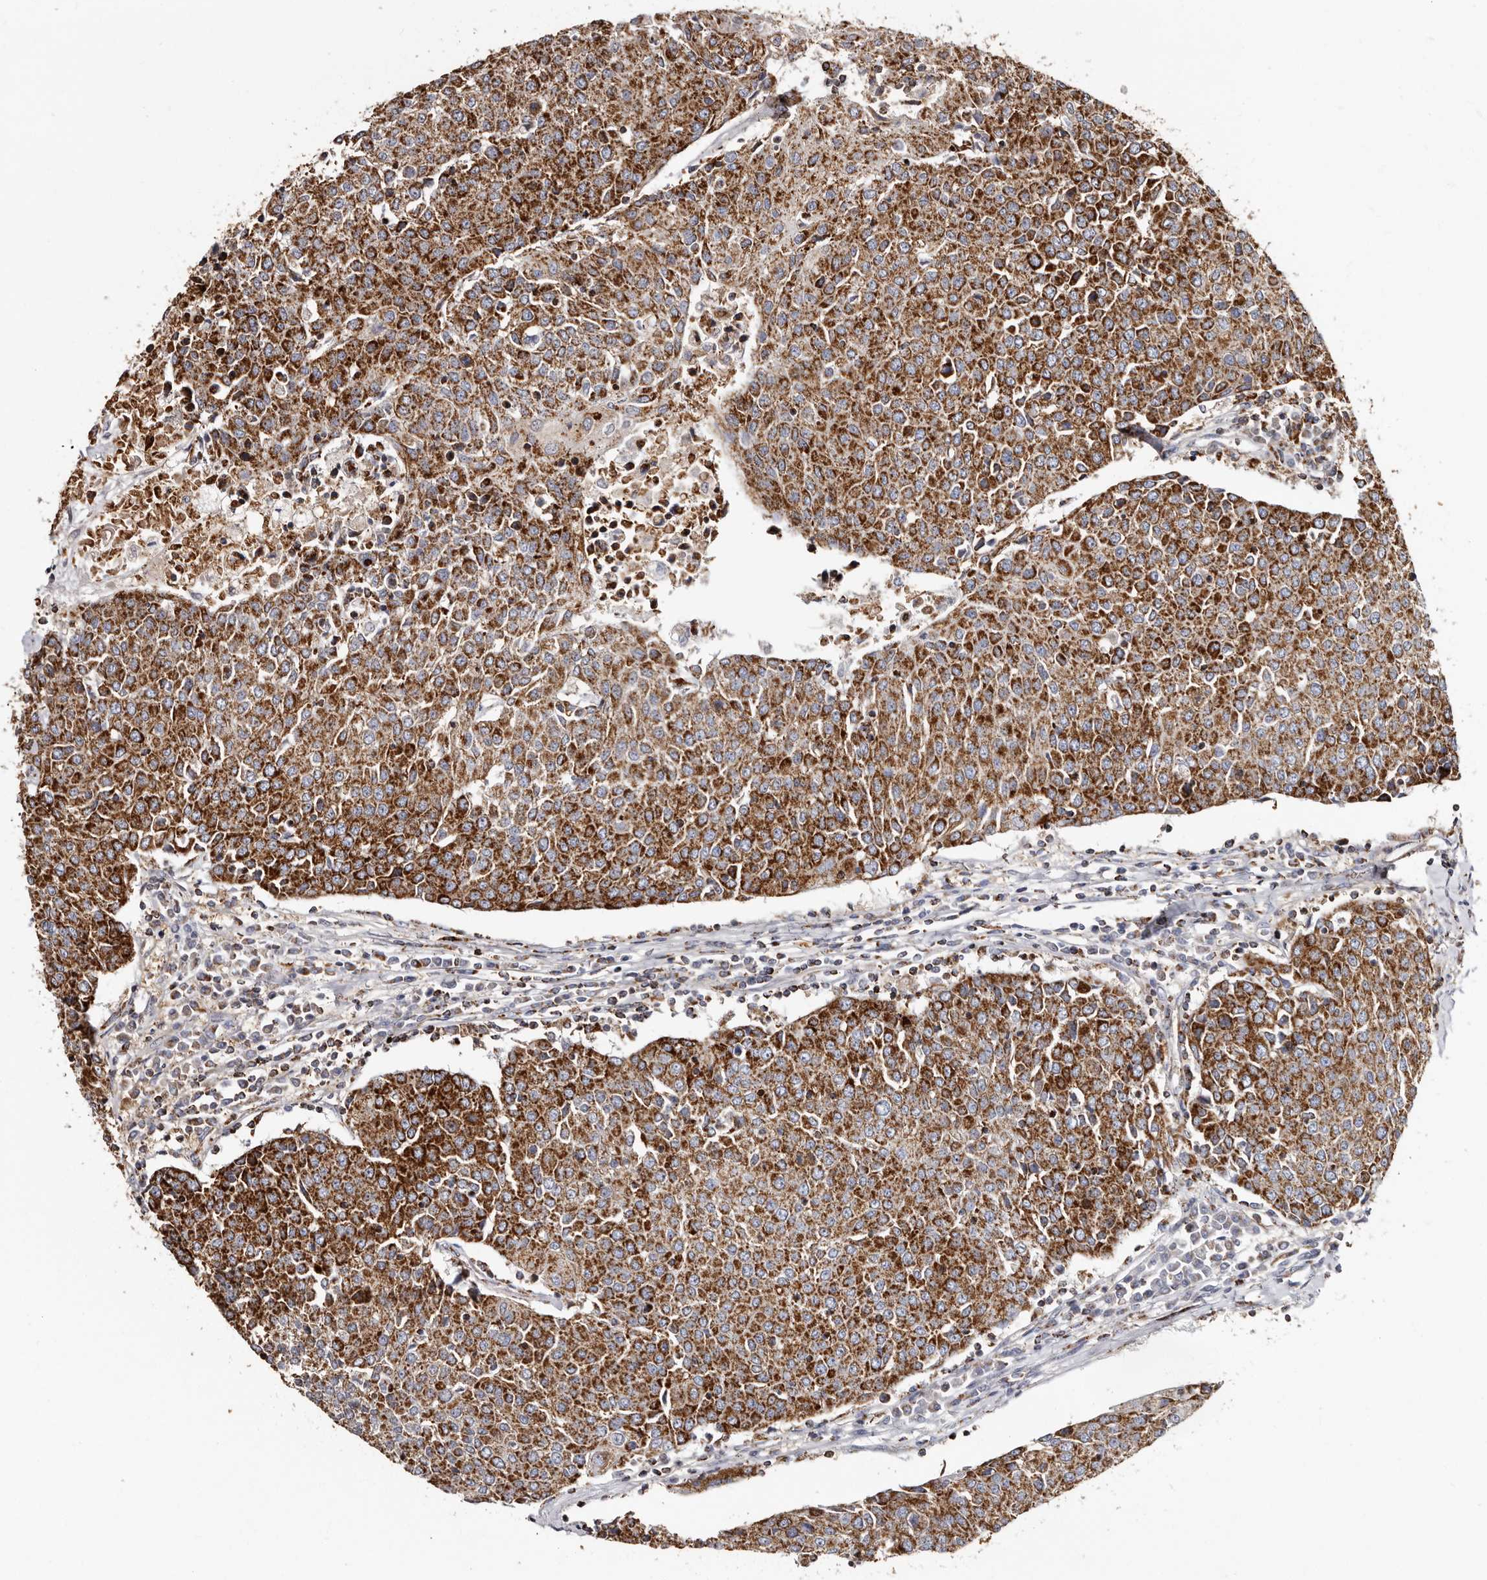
{"staining": {"intensity": "strong", "quantity": ">75%", "location": "cytoplasmic/membranous"}, "tissue": "urothelial cancer", "cell_type": "Tumor cells", "image_type": "cancer", "snomed": [{"axis": "morphology", "description": "Urothelial carcinoma, High grade"}, {"axis": "topography", "description": "Urinary bladder"}], "caption": "Immunohistochemistry (IHC) histopathology image of neoplastic tissue: human high-grade urothelial carcinoma stained using IHC shows high levels of strong protein expression localized specifically in the cytoplasmic/membranous of tumor cells, appearing as a cytoplasmic/membranous brown color.", "gene": "BAX", "patient": {"sex": "female", "age": 85}}